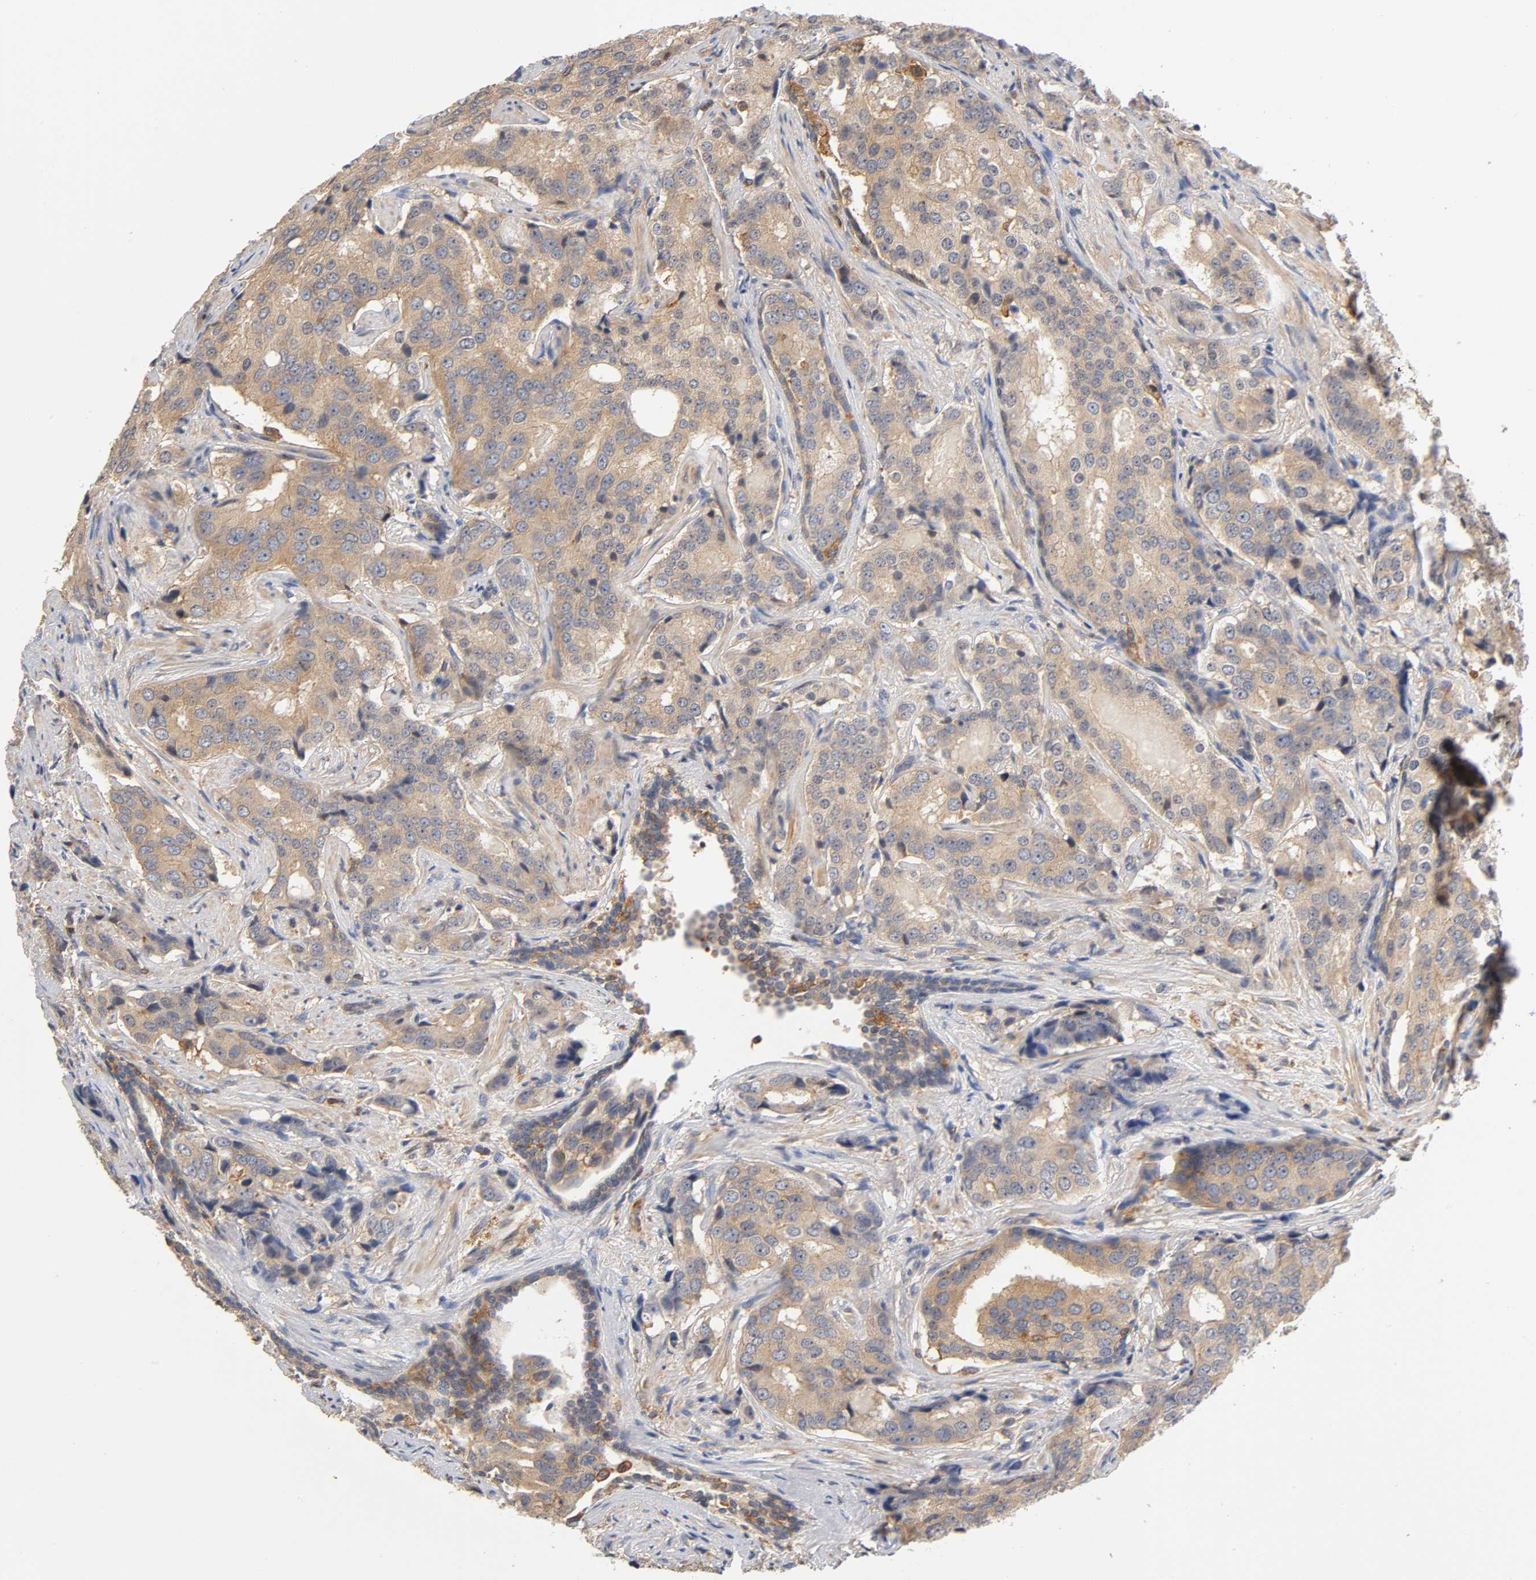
{"staining": {"intensity": "moderate", "quantity": ">75%", "location": "cytoplasmic/membranous"}, "tissue": "prostate cancer", "cell_type": "Tumor cells", "image_type": "cancer", "snomed": [{"axis": "morphology", "description": "Adenocarcinoma, High grade"}, {"axis": "topography", "description": "Prostate"}], "caption": "High-power microscopy captured an immunohistochemistry (IHC) histopathology image of prostate high-grade adenocarcinoma, revealing moderate cytoplasmic/membranous positivity in about >75% of tumor cells.", "gene": "ACTR2", "patient": {"sex": "male", "age": 58}}